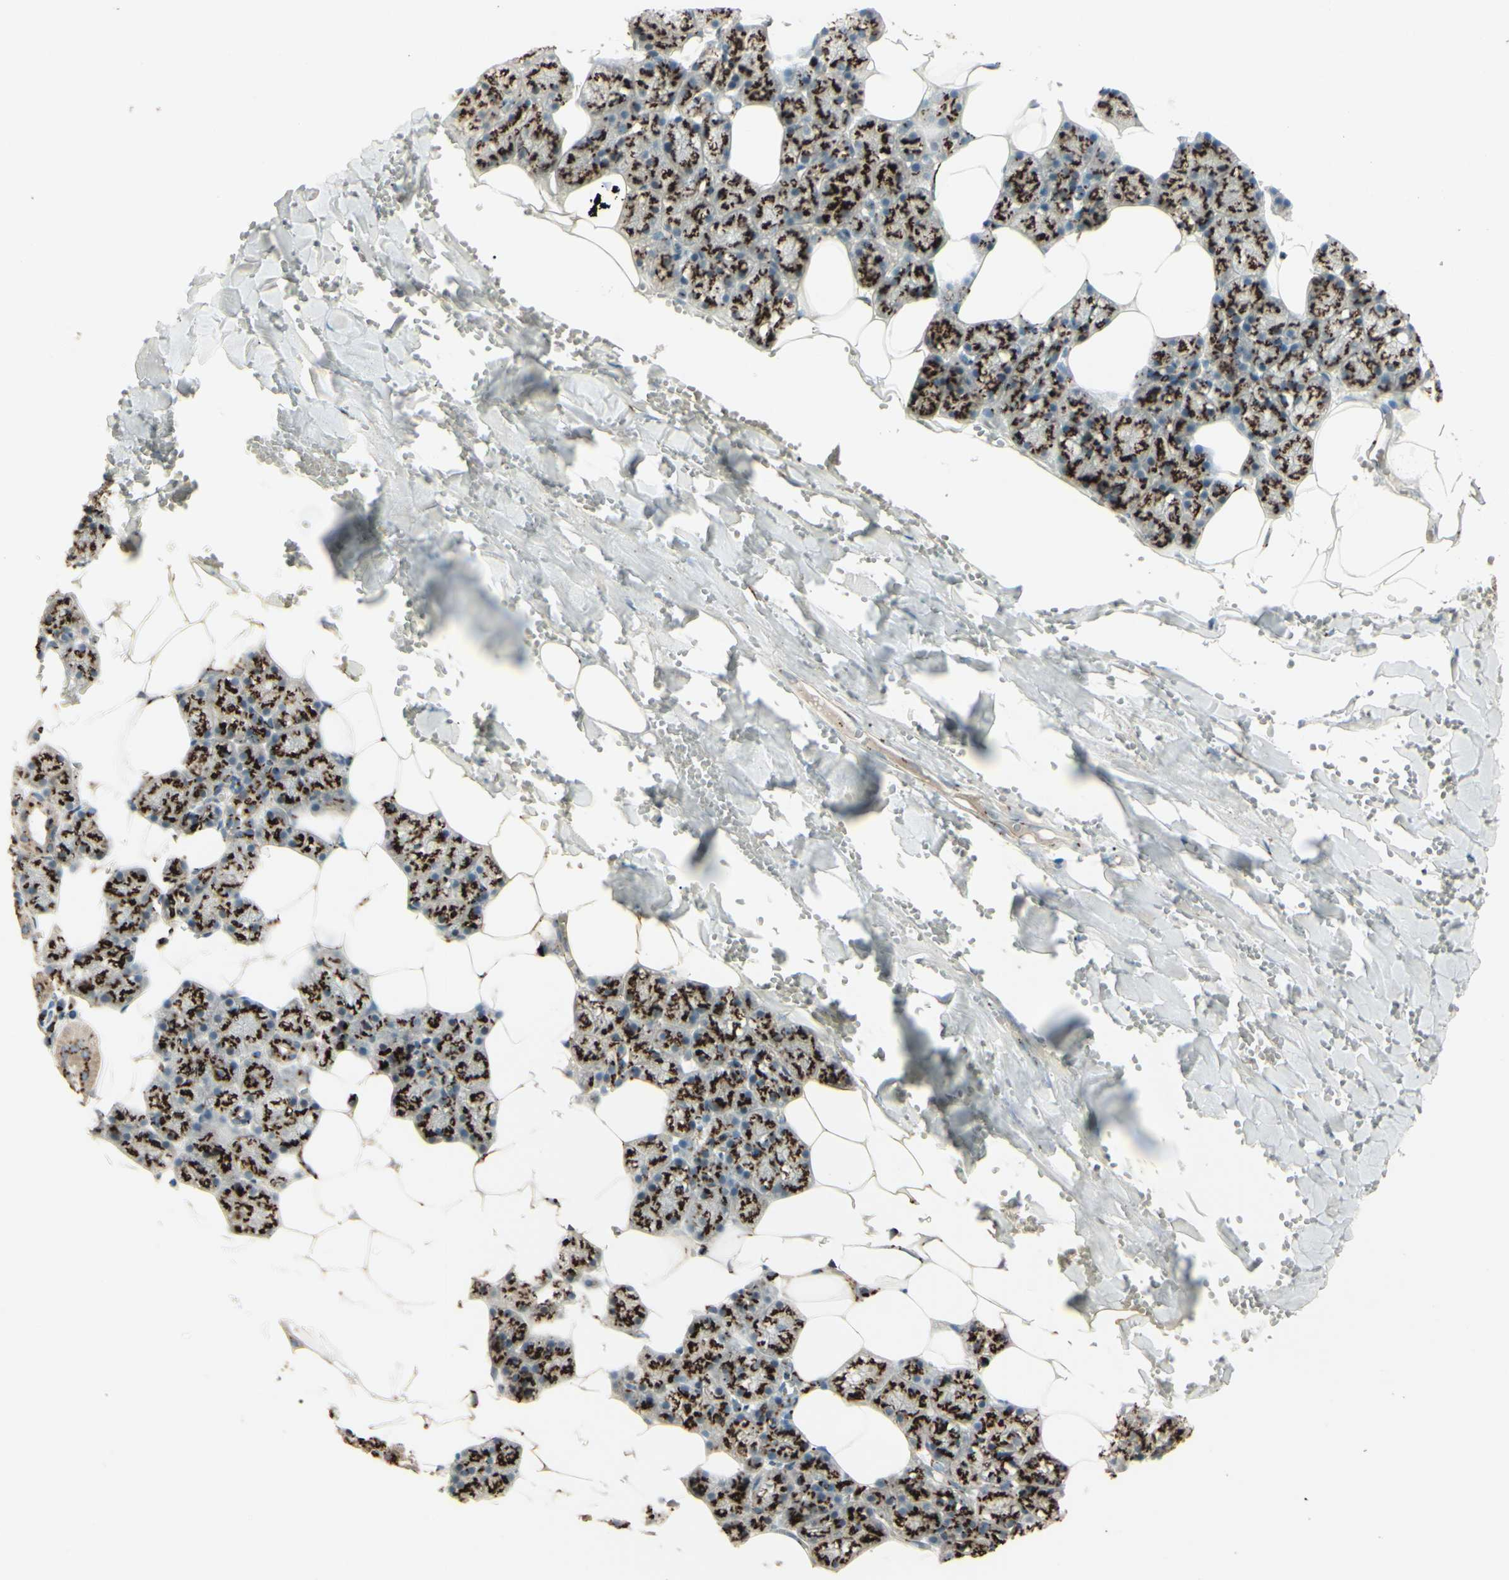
{"staining": {"intensity": "strong", "quantity": ">75%", "location": "cytoplasmic/membranous"}, "tissue": "salivary gland", "cell_type": "Glandular cells", "image_type": "normal", "snomed": [{"axis": "morphology", "description": "Normal tissue, NOS"}, {"axis": "topography", "description": "Salivary gland"}], "caption": "A high amount of strong cytoplasmic/membranous staining is identified in approximately >75% of glandular cells in normal salivary gland. (IHC, brightfield microscopy, high magnification).", "gene": "BPNT2", "patient": {"sex": "male", "age": 62}}